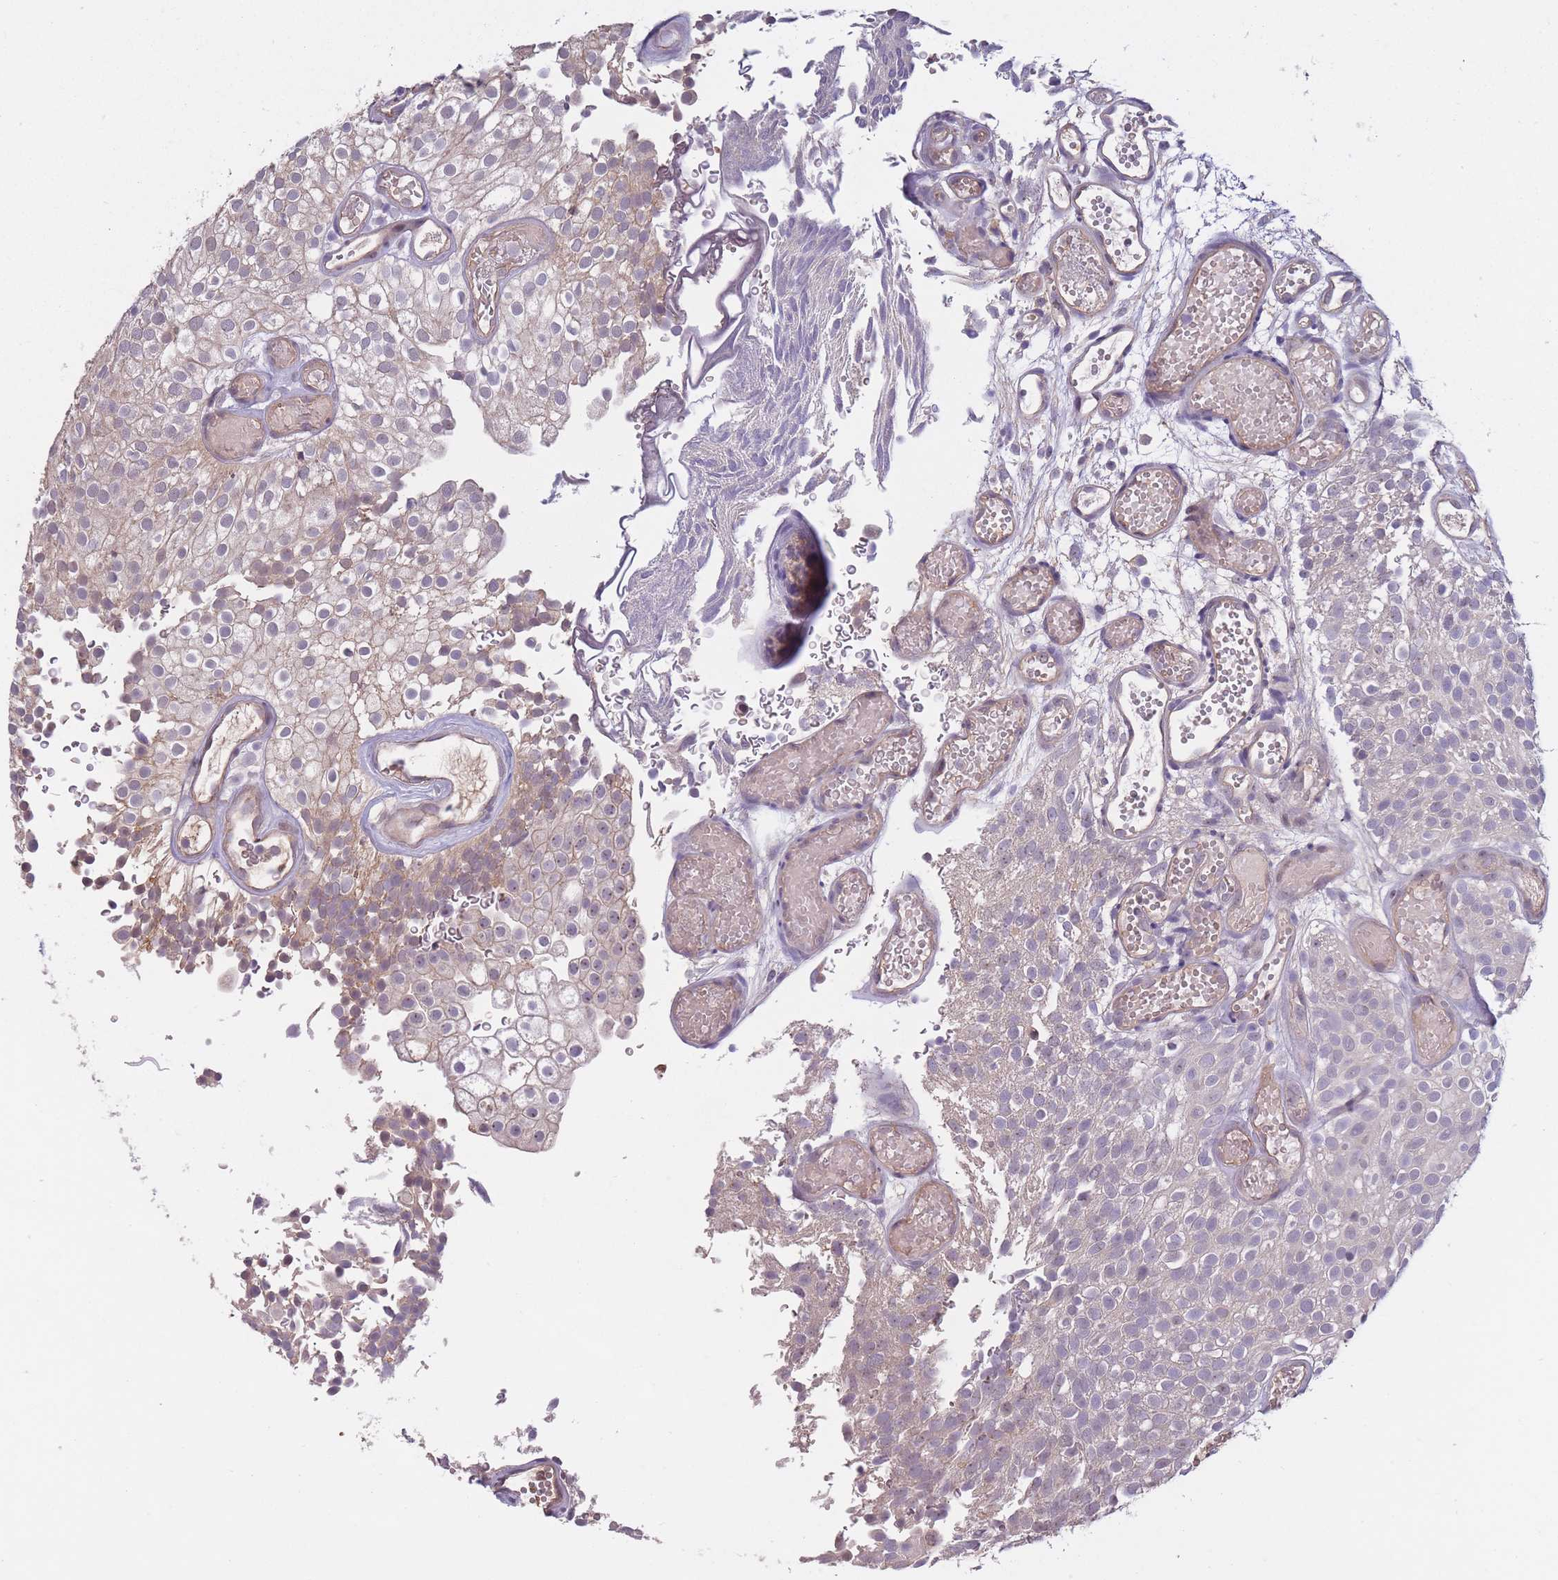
{"staining": {"intensity": "weak", "quantity": "25%-75%", "location": "nuclear"}, "tissue": "urothelial cancer", "cell_type": "Tumor cells", "image_type": "cancer", "snomed": [{"axis": "morphology", "description": "Urothelial carcinoma, Low grade"}, {"axis": "topography", "description": "Urinary bladder"}], "caption": "Tumor cells display weak nuclear positivity in about 25%-75% of cells in urothelial cancer. Using DAB (brown) and hematoxylin (blue) stains, captured at high magnification using brightfield microscopy.", "gene": "KIAA1755", "patient": {"sex": "male", "age": 78}}